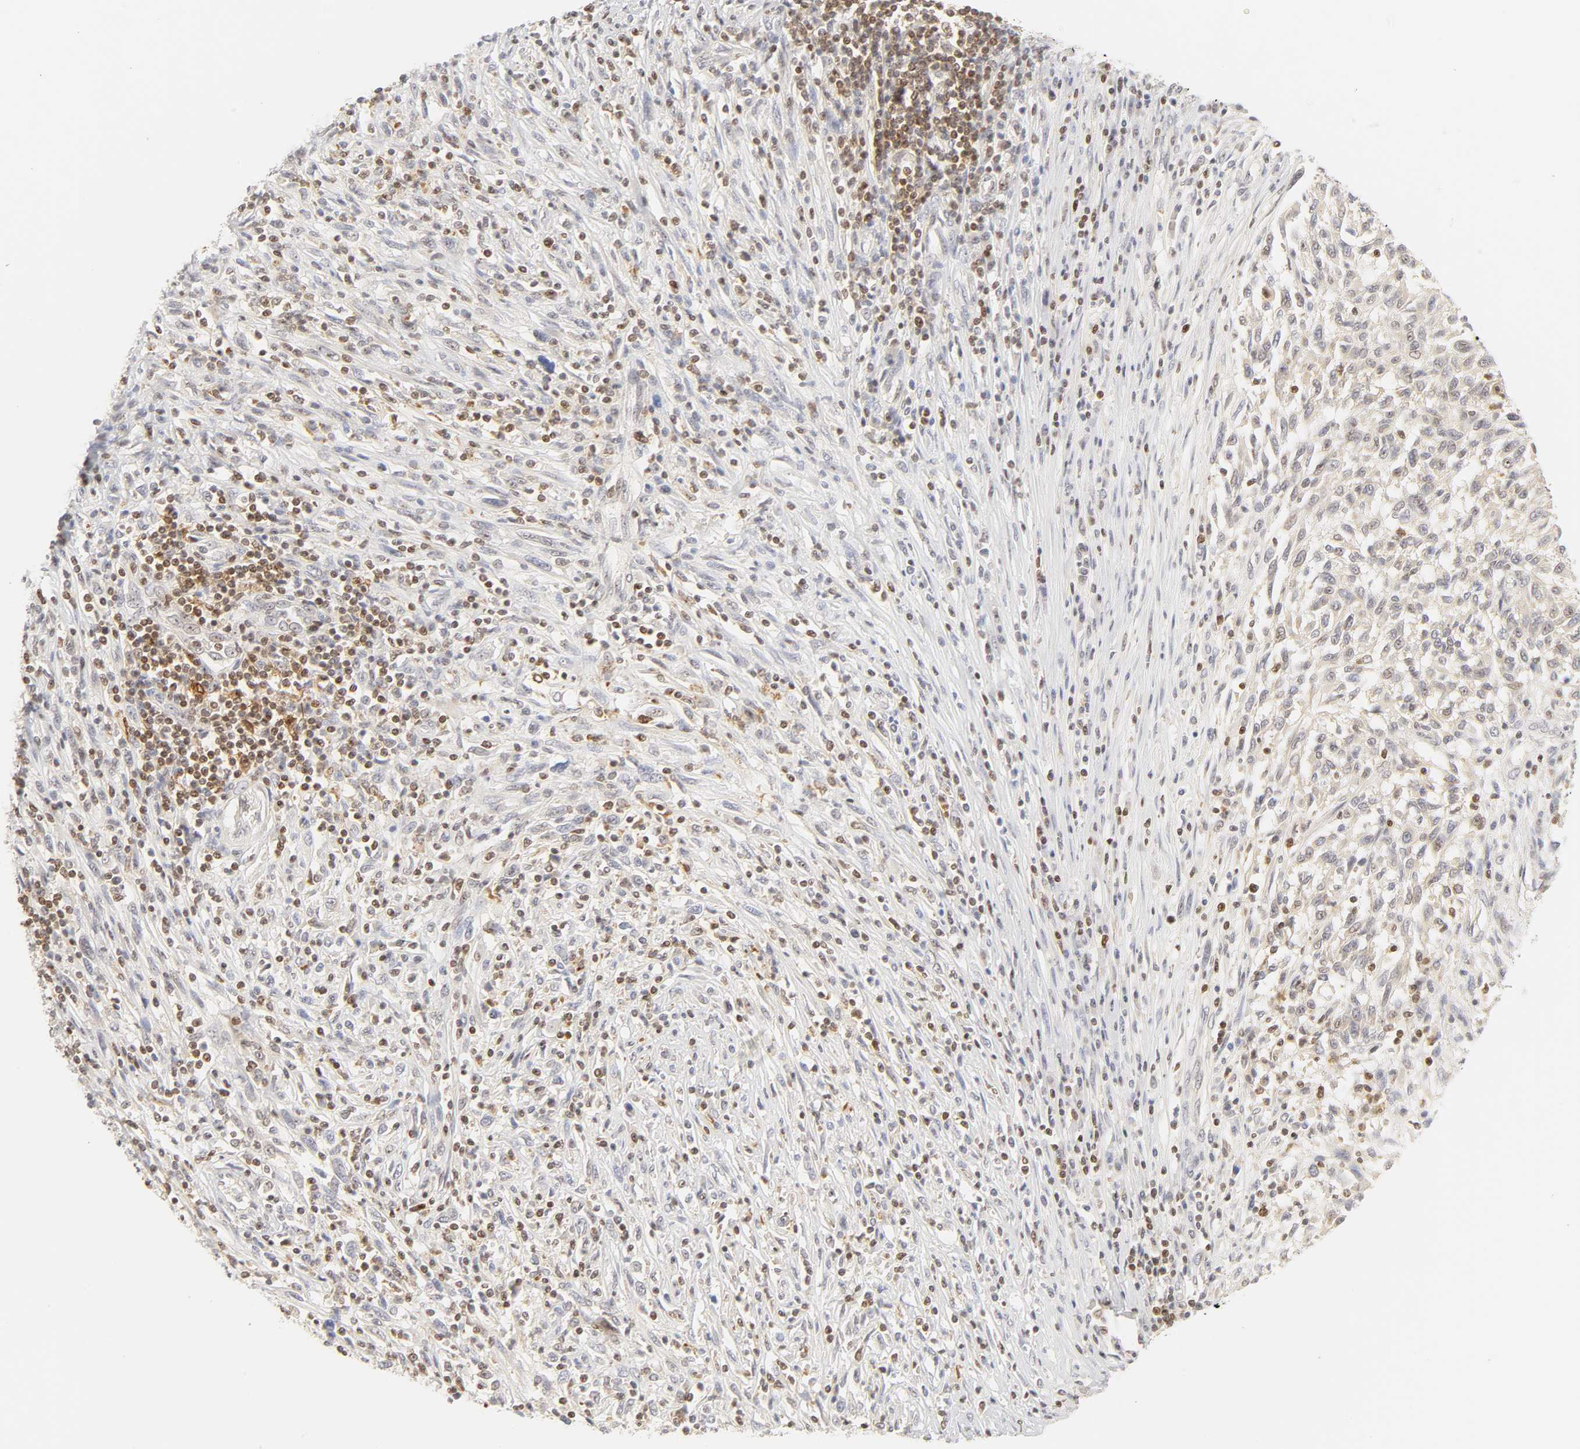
{"staining": {"intensity": "weak", "quantity": "<25%", "location": "cytoplasmic/membranous,nuclear"}, "tissue": "melanoma", "cell_type": "Tumor cells", "image_type": "cancer", "snomed": [{"axis": "morphology", "description": "Malignant melanoma, Metastatic site"}, {"axis": "topography", "description": "Lymph node"}], "caption": "Tumor cells are negative for brown protein staining in malignant melanoma (metastatic site).", "gene": "KIF2A", "patient": {"sex": "male", "age": 61}}